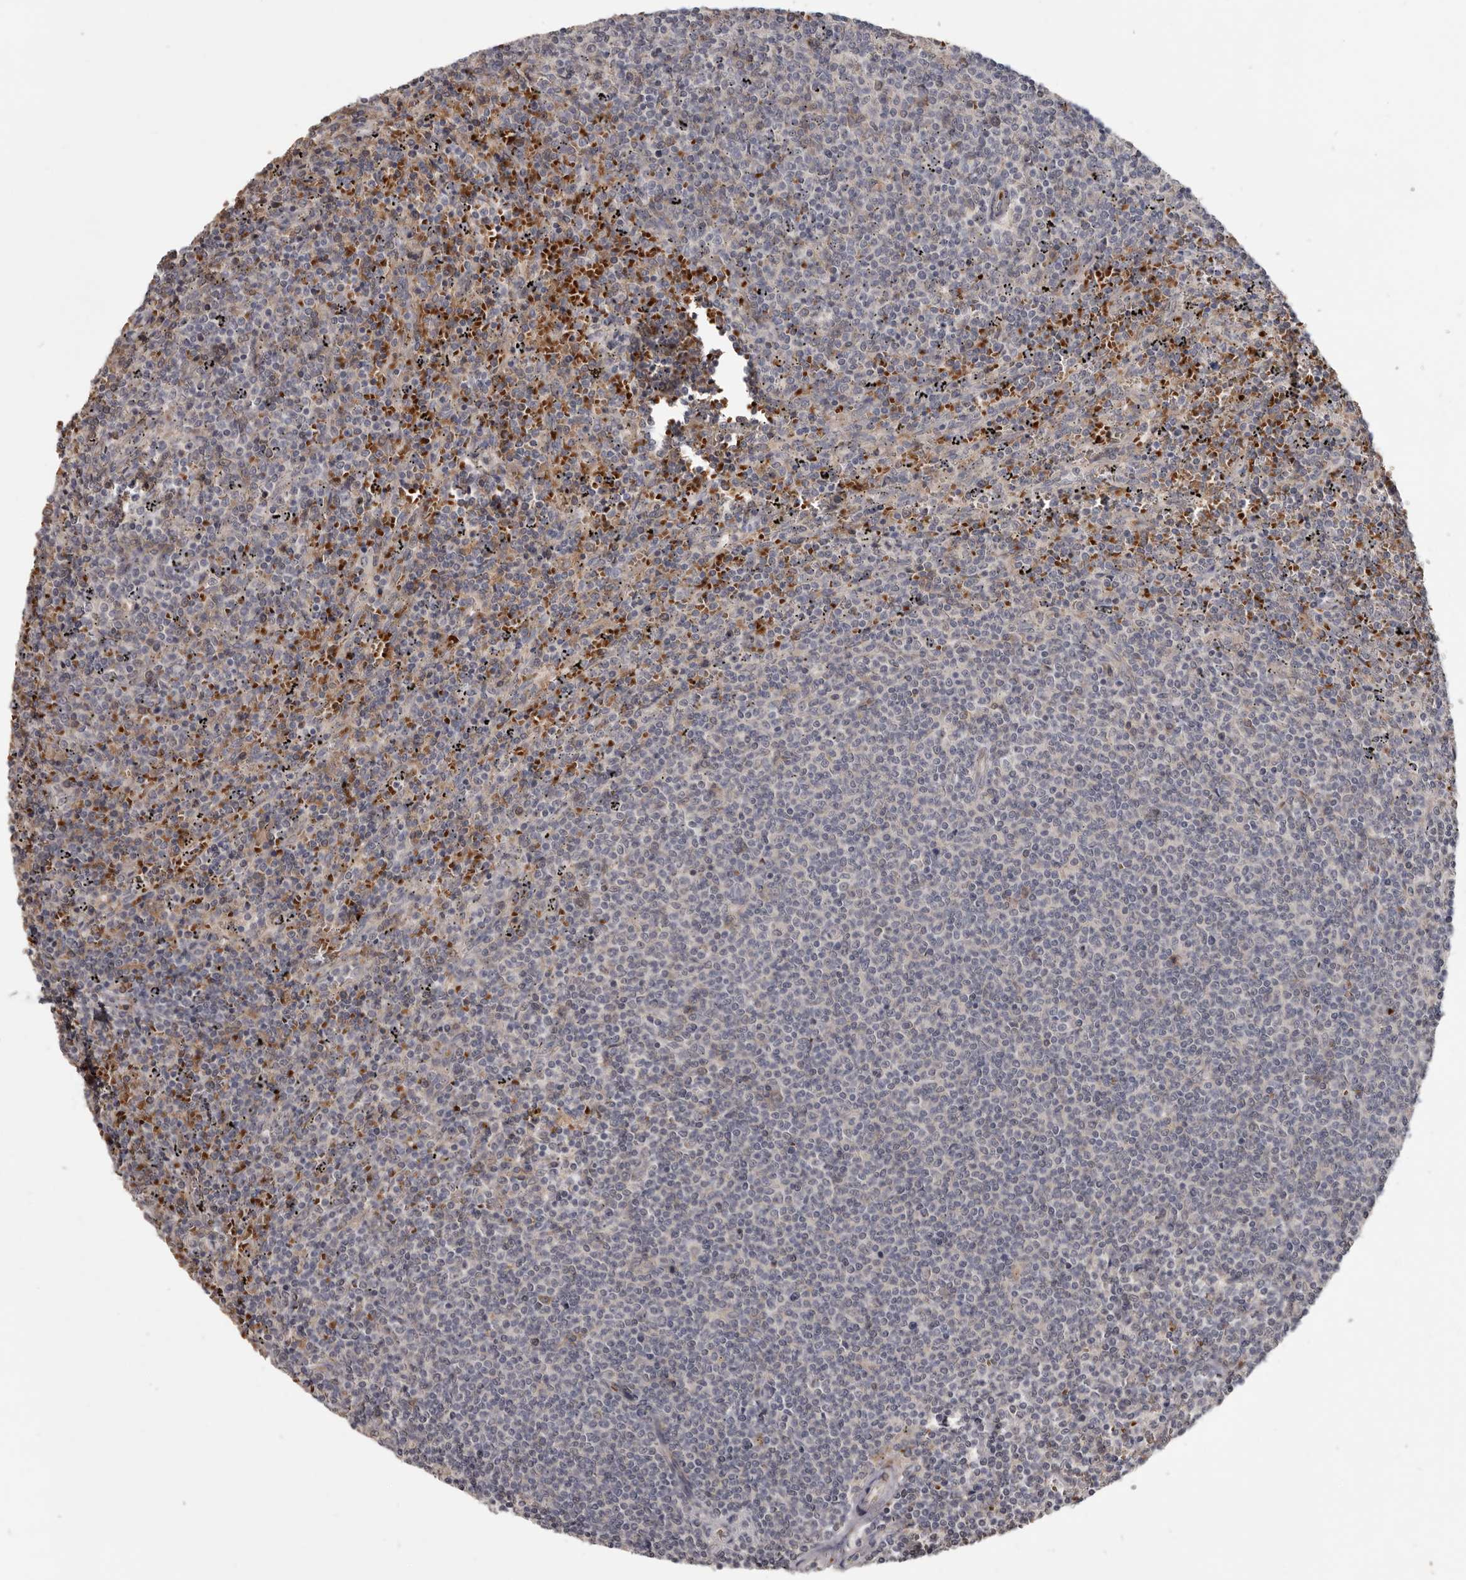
{"staining": {"intensity": "negative", "quantity": "none", "location": "none"}, "tissue": "lymphoma", "cell_type": "Tumor cells", "image_type": "cancer", "snomed": [{"axis": "morphology", "description": "Malignant lymphoma, non-Hodgkin's type, Low grade"}, {"axis": "topography", "description": "Spleen"}], "caption": "IHC micrograph of neoplastic tissue: human malignant lymphoma, non-Hodgkin's type (low-grade) stained with DAB (3,3'-diaminobenzidine) displays no significant protein staining in tumor cells. (DAB immunohistochemistry with hematoxylin counter stain).", "gene": "NENF", "patient": {"sex": "female", "age": 50}}